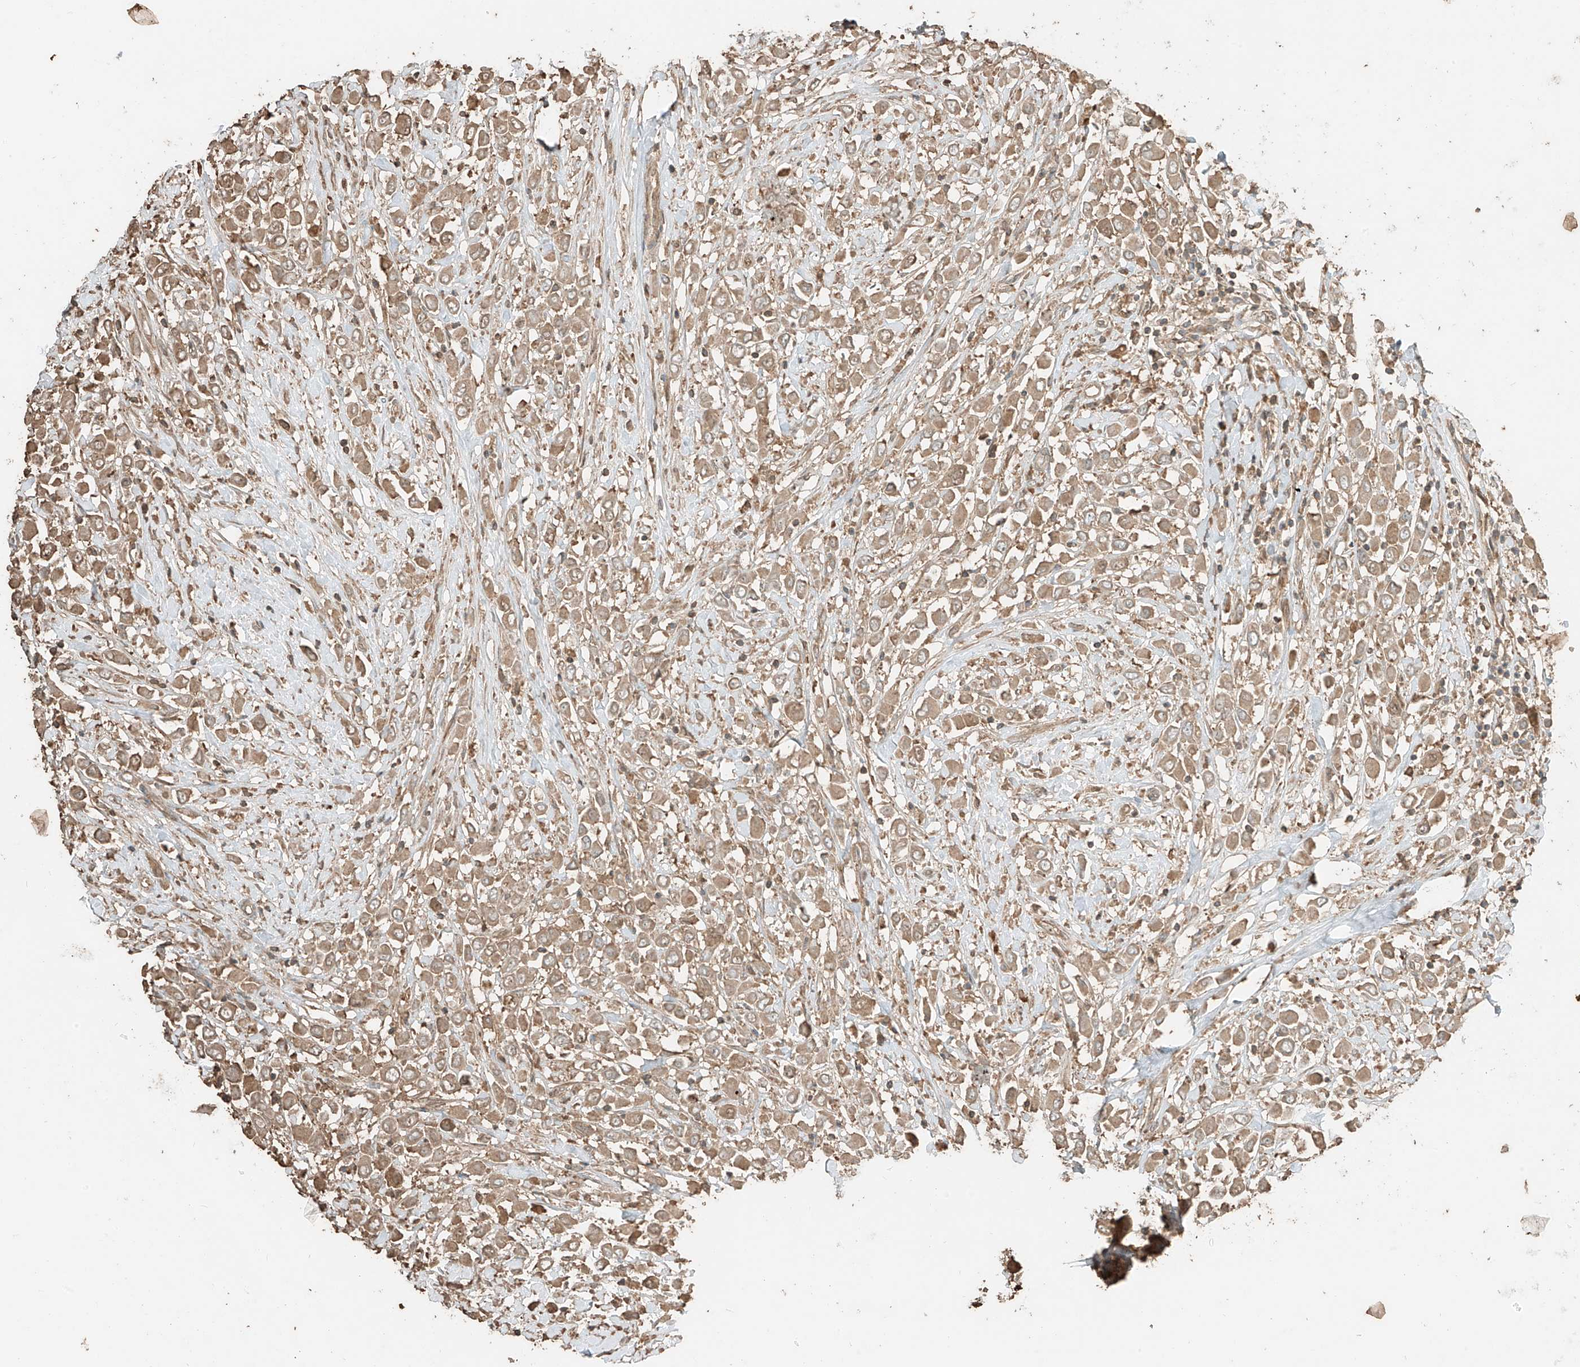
{"staining": {"intensity": "moderate", "quantity": ">75%", "location": "cytoplasmic/membranous"}, "tissue": "breast cancer", "cell_type": "Tumor cells", "image_type": "cancer", "snomed": [{"axis": "morphology", "description": "Duct carcinoma"}, {"axis": "topography", "description": "Breast"}], "caption": "Immunohistochemistry (IHC) (DAB (3,3'-diaminobenzidine)) staining of human breast cancer (infiltrating ductal carcinoma) demonstrates moderate cytoplasmic/membranous protein expression in about >75% of tumor cells.", "gene": "RFTN2", "patient": {"sex": "female", "age": 61}}